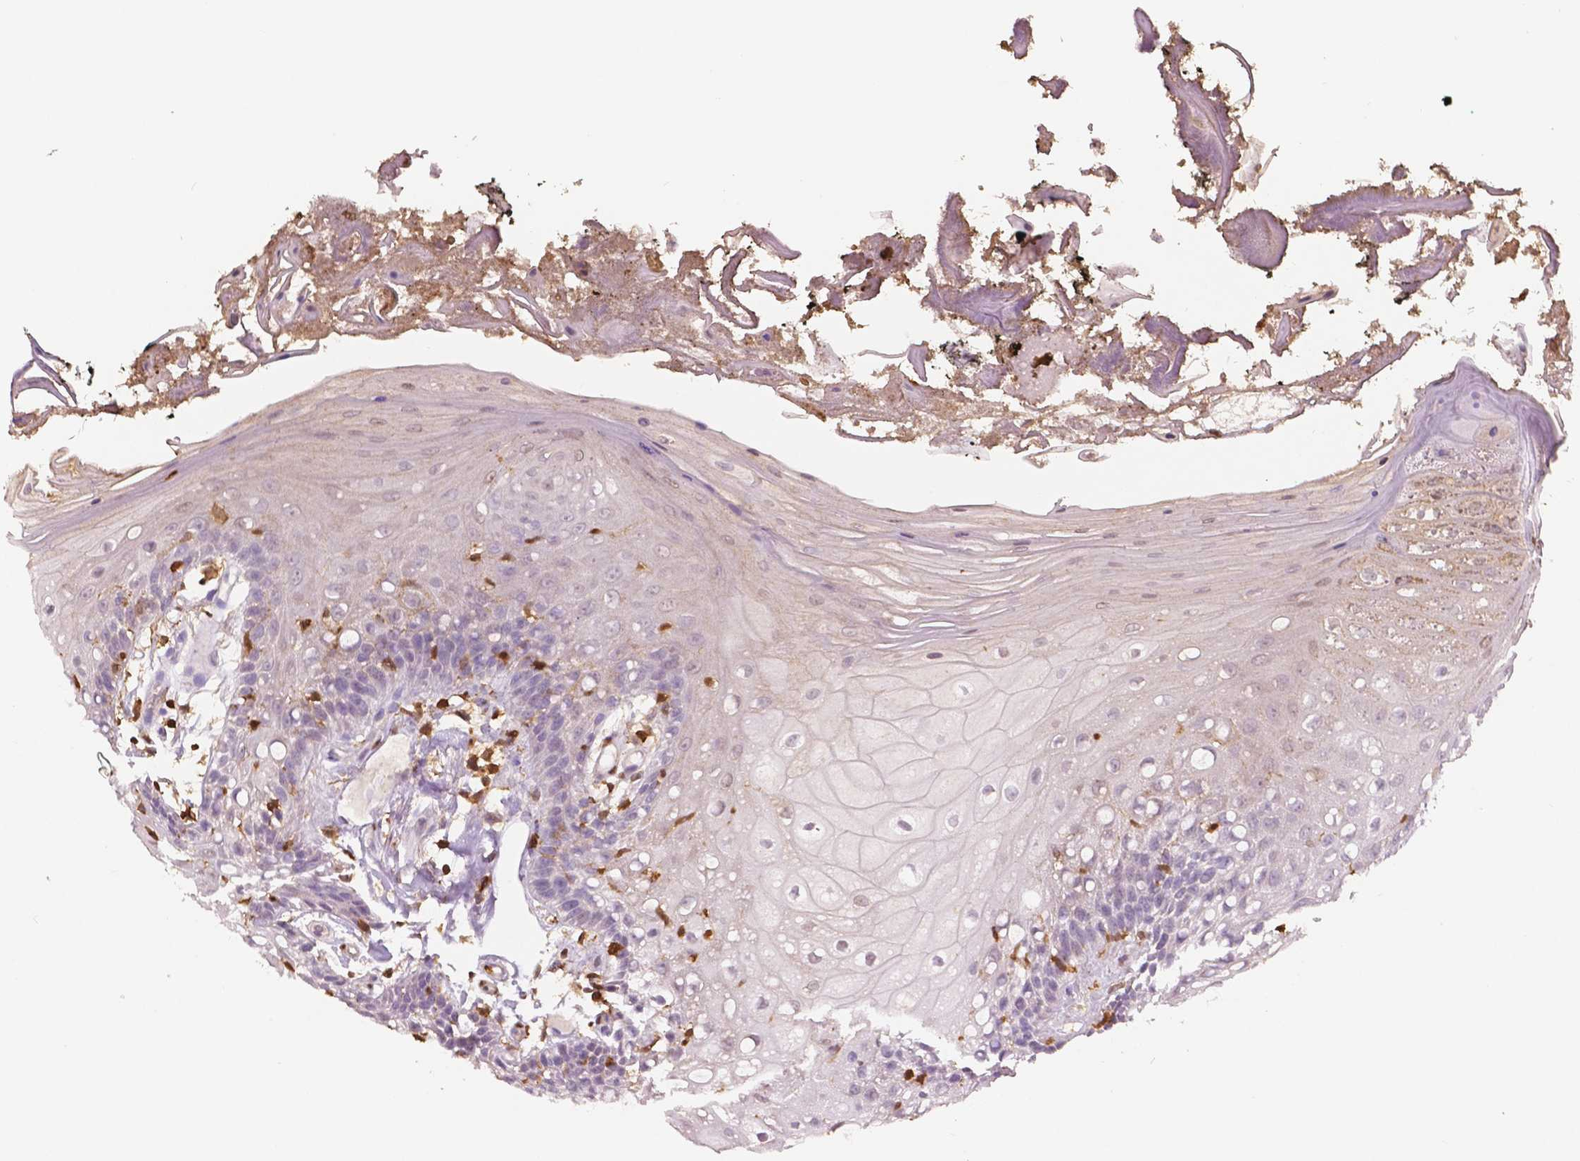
{"staining": {"intensity": "negative", "quantity": "none", "location": "none"}, "tissue": "oral mucosa", "cell_type": "Squamous epithelial cells", "image_type": "normal", "snomed": [{"axis": "morphology", "description": "Normal tissue, NOS"}, {"axis": "morphology", "description": "Squamous cell carcinoma, NOS"}, {"axis": "topography", "description": "Oral tissue"}, {"axis": "topography", "description": "Head-Neck"}], "caption": "Squamous epithelial cells are negative for brown protein staining in benign oral mucosa. The staining is performed using DAB brown chromogen with nuclei counter-stained in using hematoxylin.", "gene": "S100A4", "patient": {"sex": "male", "age": 69}}